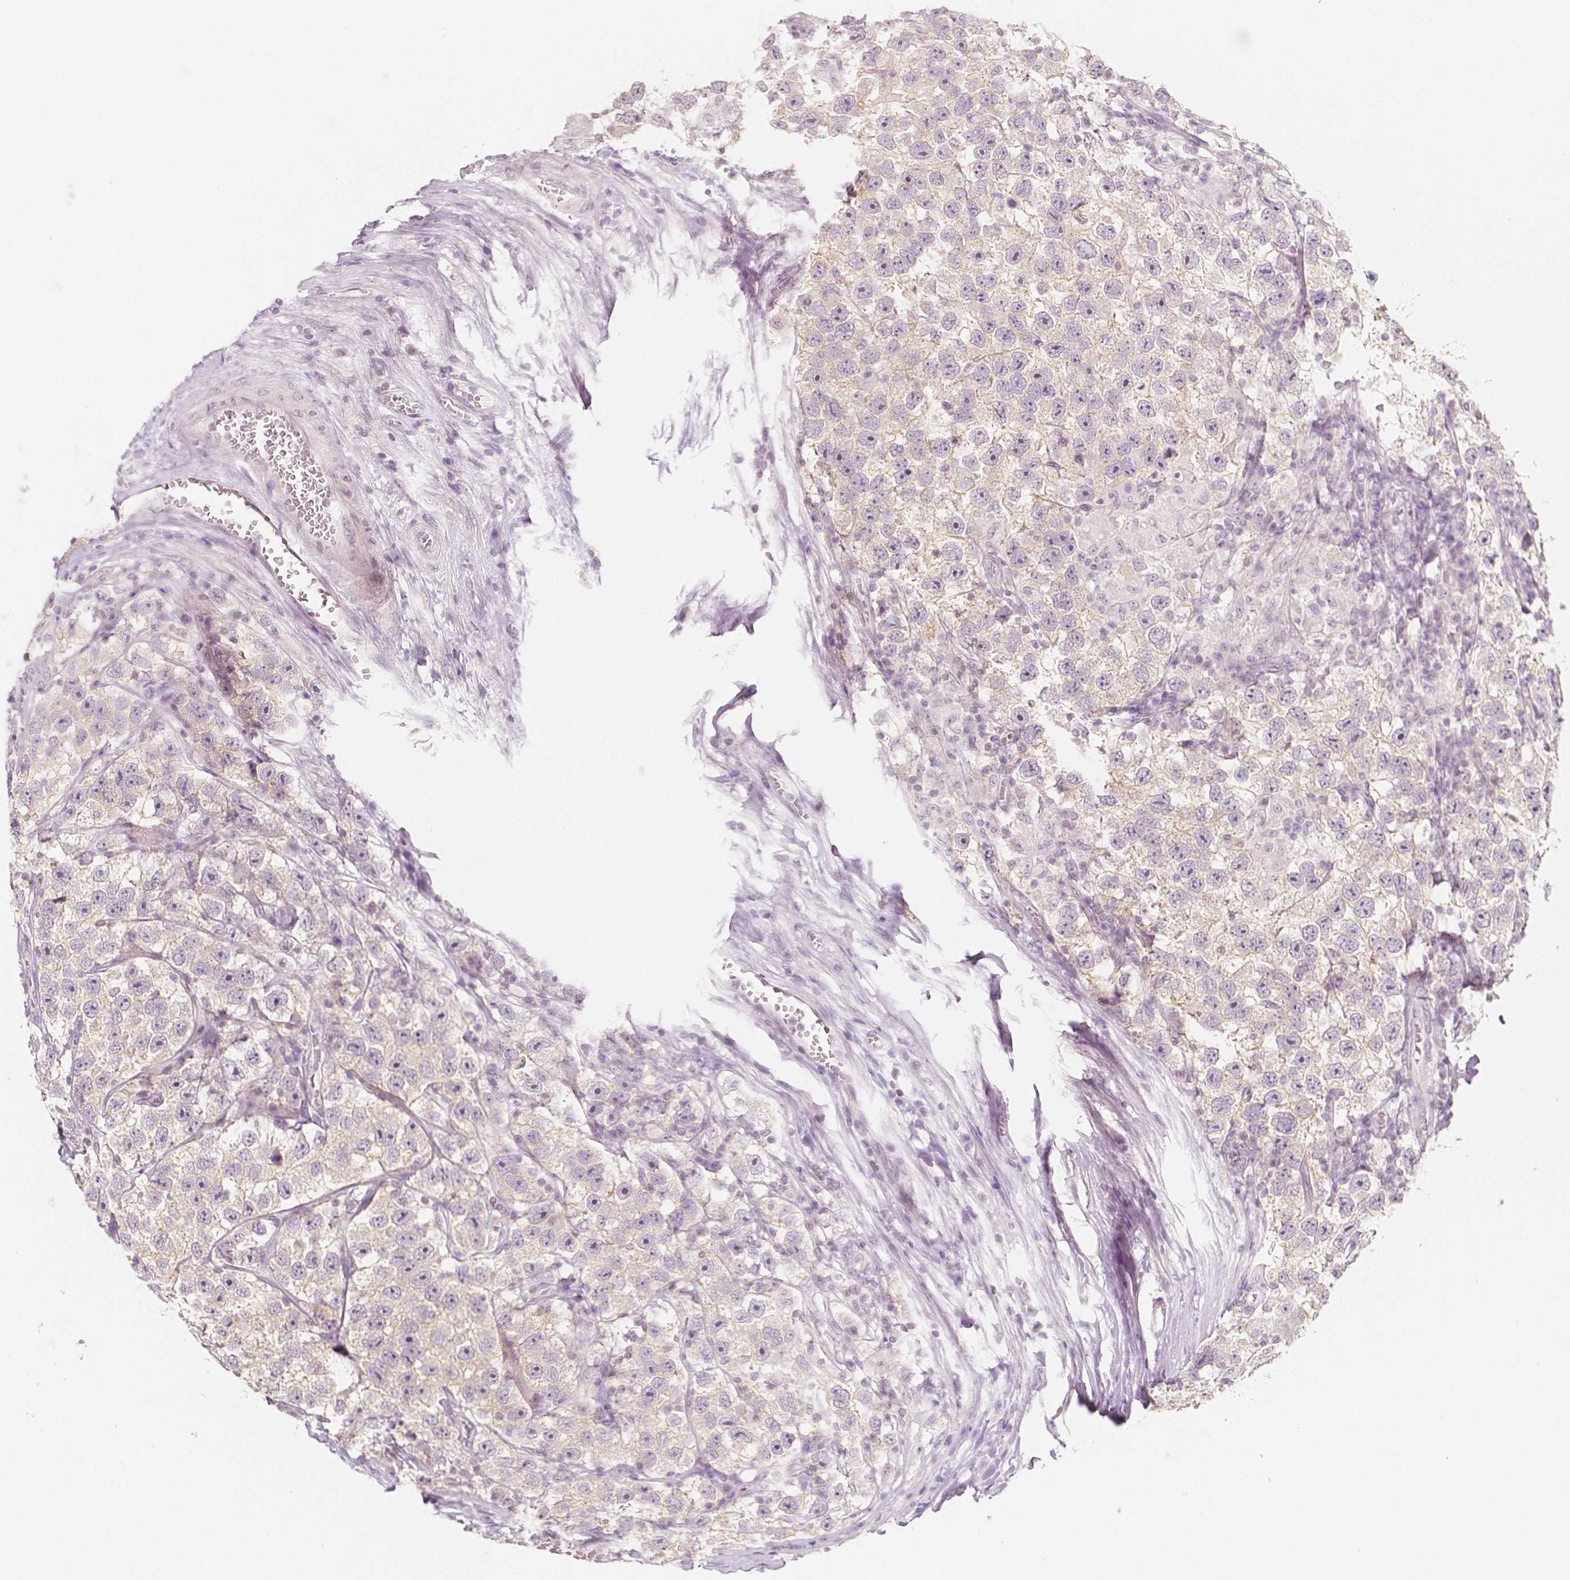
{"staining": {"intensity": "moderate", "quantity": "<25%", "location": "nuclear"}, "tissue": "testis cancer", "cell_type": "Tumor cells", "image_type": "cancer", "snomed": [{"axis": "morphology", "description": "Seminoma, NOS"}, {"axis": "topography", "description": "Testis"}], "caption": "Immunohistochemical staining of human testis cancer (seminoma) demonstrates low levels of moderate nuclear protein expression in approximately <25% of tumor cells.", "gene": "C1orf167", "patient": {"sex": "male", "age": 26}}